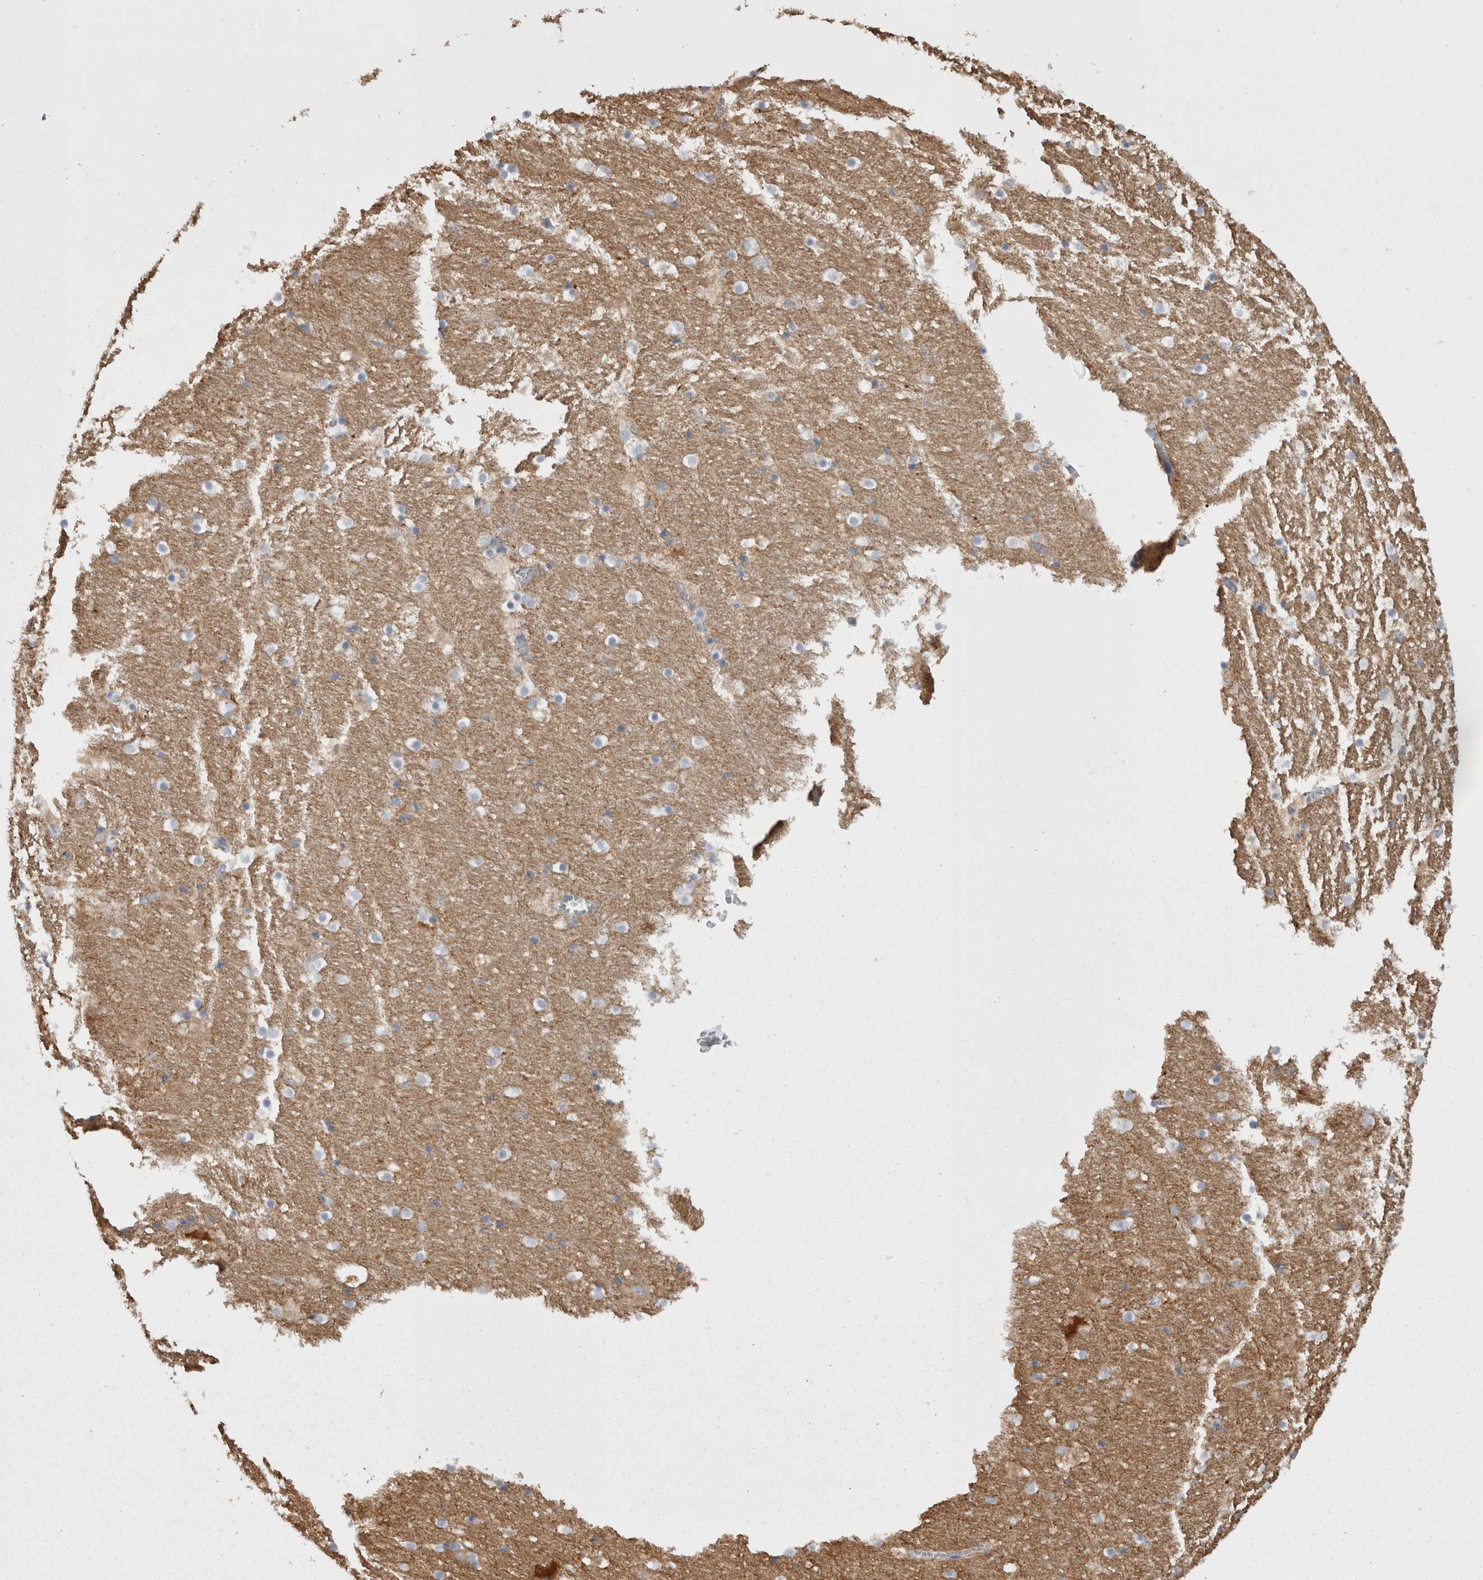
{"staining": {"intensity": "moderate", "quantity": "<25%", "location": "cytoplasmic/membranous"}, "tissue": "hippocampus", "cell_type": "Glial cells", "image_type": "normal", "snomed": [{"axis": "morphology", "description": "Normal tissue, NOS"}, {"axis": "topography", "description": "Hippocampus"}], "caption": "Immunohistochemical staining of unremarkable hippocampus exhibits low levels of moderate cytoplasmic/membranous staining in about <25% of glial cells. The staining was performed using DAB (3,3'-diaminobenzidine), with brown indicating positive protein expression. Nuclei are stained blue with hematoxylin.", "gene": "CAMK2D", "patient": {"sex": "male", "age": 45}}